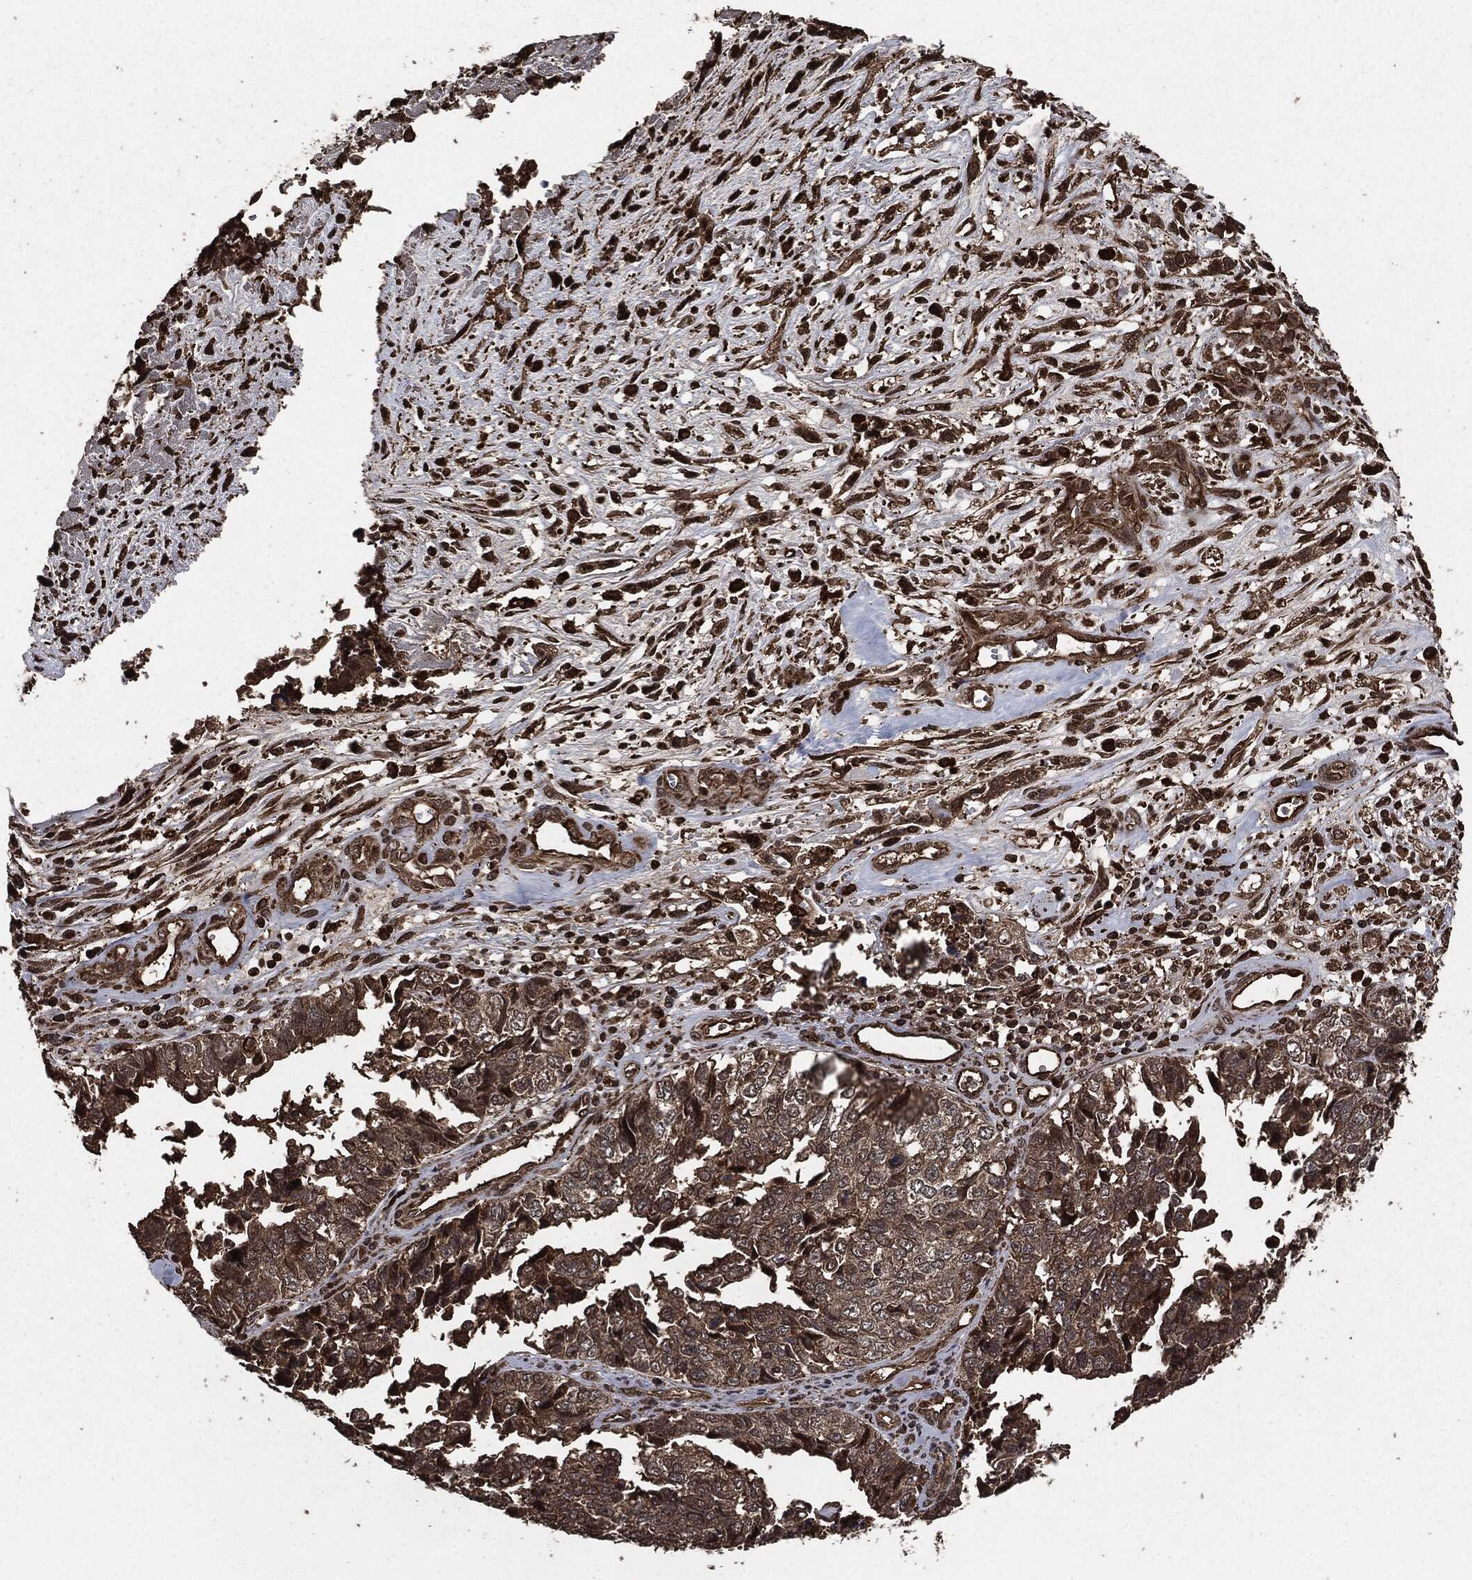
{"staining": {"intensity": "strong", "quantity": "25%-75%", "location": "cytoplasmic/membranous"}, "tissue": "cervical cancer", "cell_type": "Tumor cells", "image_type": "cancer", "snomed": [{"axis": "morphology", "description": "Squamous cell carcinoma, NOS"}, {"axis": "topography", "description": "Cervix"}], "caption": "IHC photomicrograph of neoplastic tissue: cervical cancer (squamous cell carcinoma) stained using immunohistochemistry (IHC) shows high levels of strong protein expression localized specifically in the cytoplasmic/membranous of tumor cells, appearing as a cytoplasmic/membranous brown color.", "gene": "EGFR", "patient": {"sex": "female", "age": 63}}